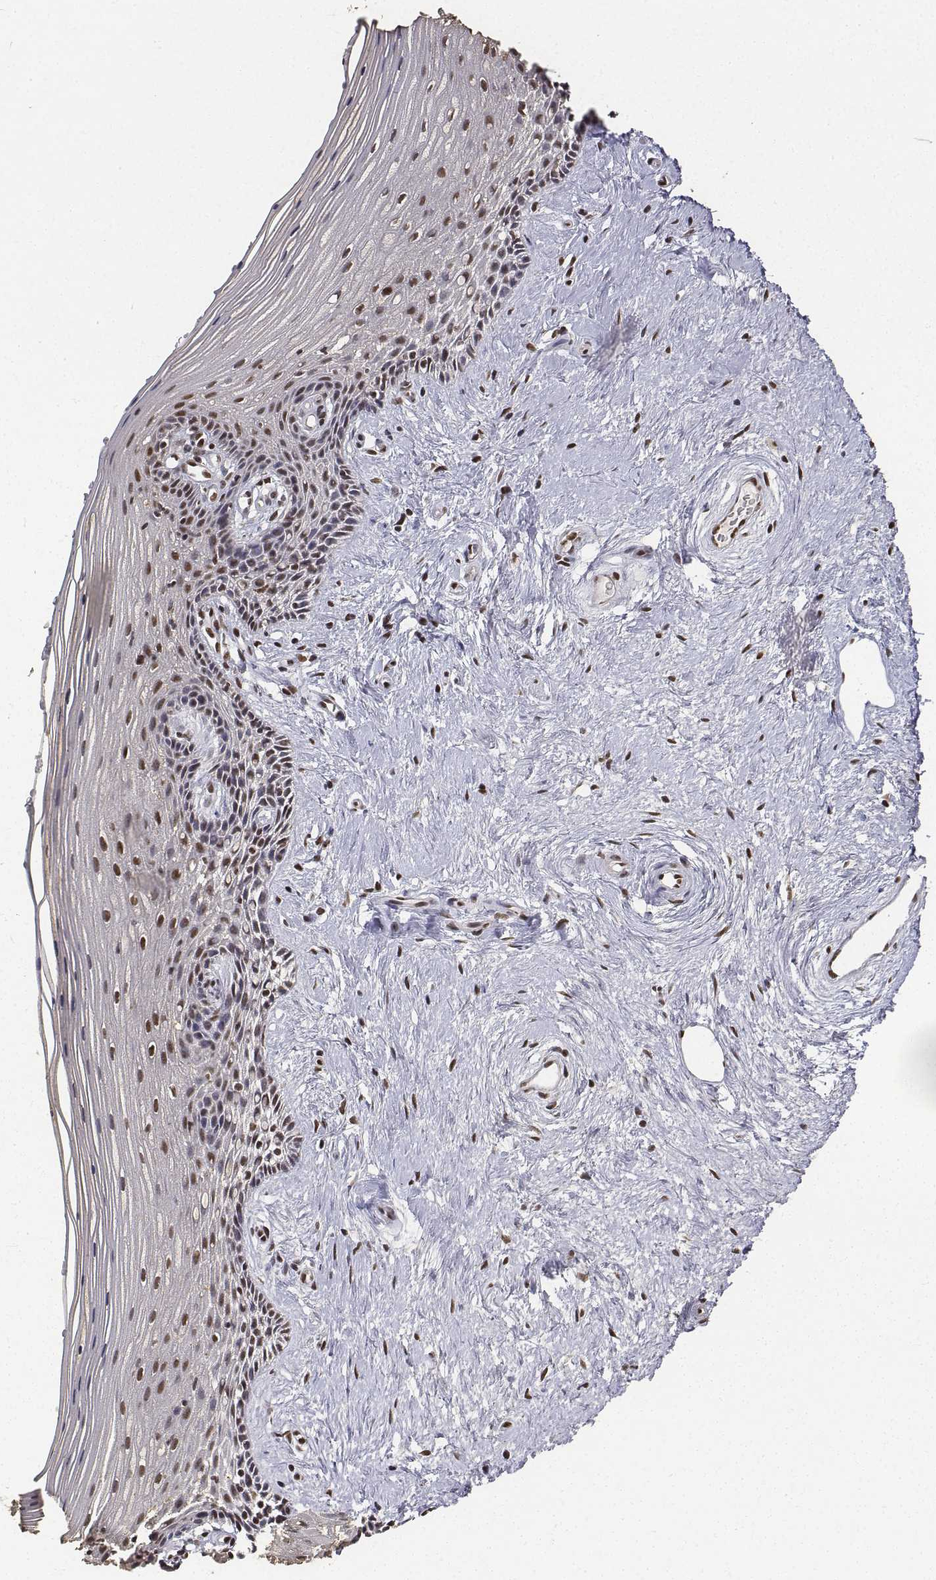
{"staining": {"intensity": "strong", "quantity": "25%-75%", "location": "nuclear"}, "tissue": "vagina", "cell_type": "Squamous epithelial cells", "image_type": "normal", "snomed": [{"axis": "morphology", "description": "Normal tissue, NOS"}, {"axis": "topography", "description": "Vagina"}], "caption": "IHC (DAB) staining of normal vagina shows strong nuclear protein expression in approximately 25%-75% of squamous epithelial cells. The protein is stained brown, and the nuclei are stained in blue (DAB IHC with brightfield microscopy, high magnification).", "gene": "ATRX", "patient": {"sex": "female", "age": 45}}